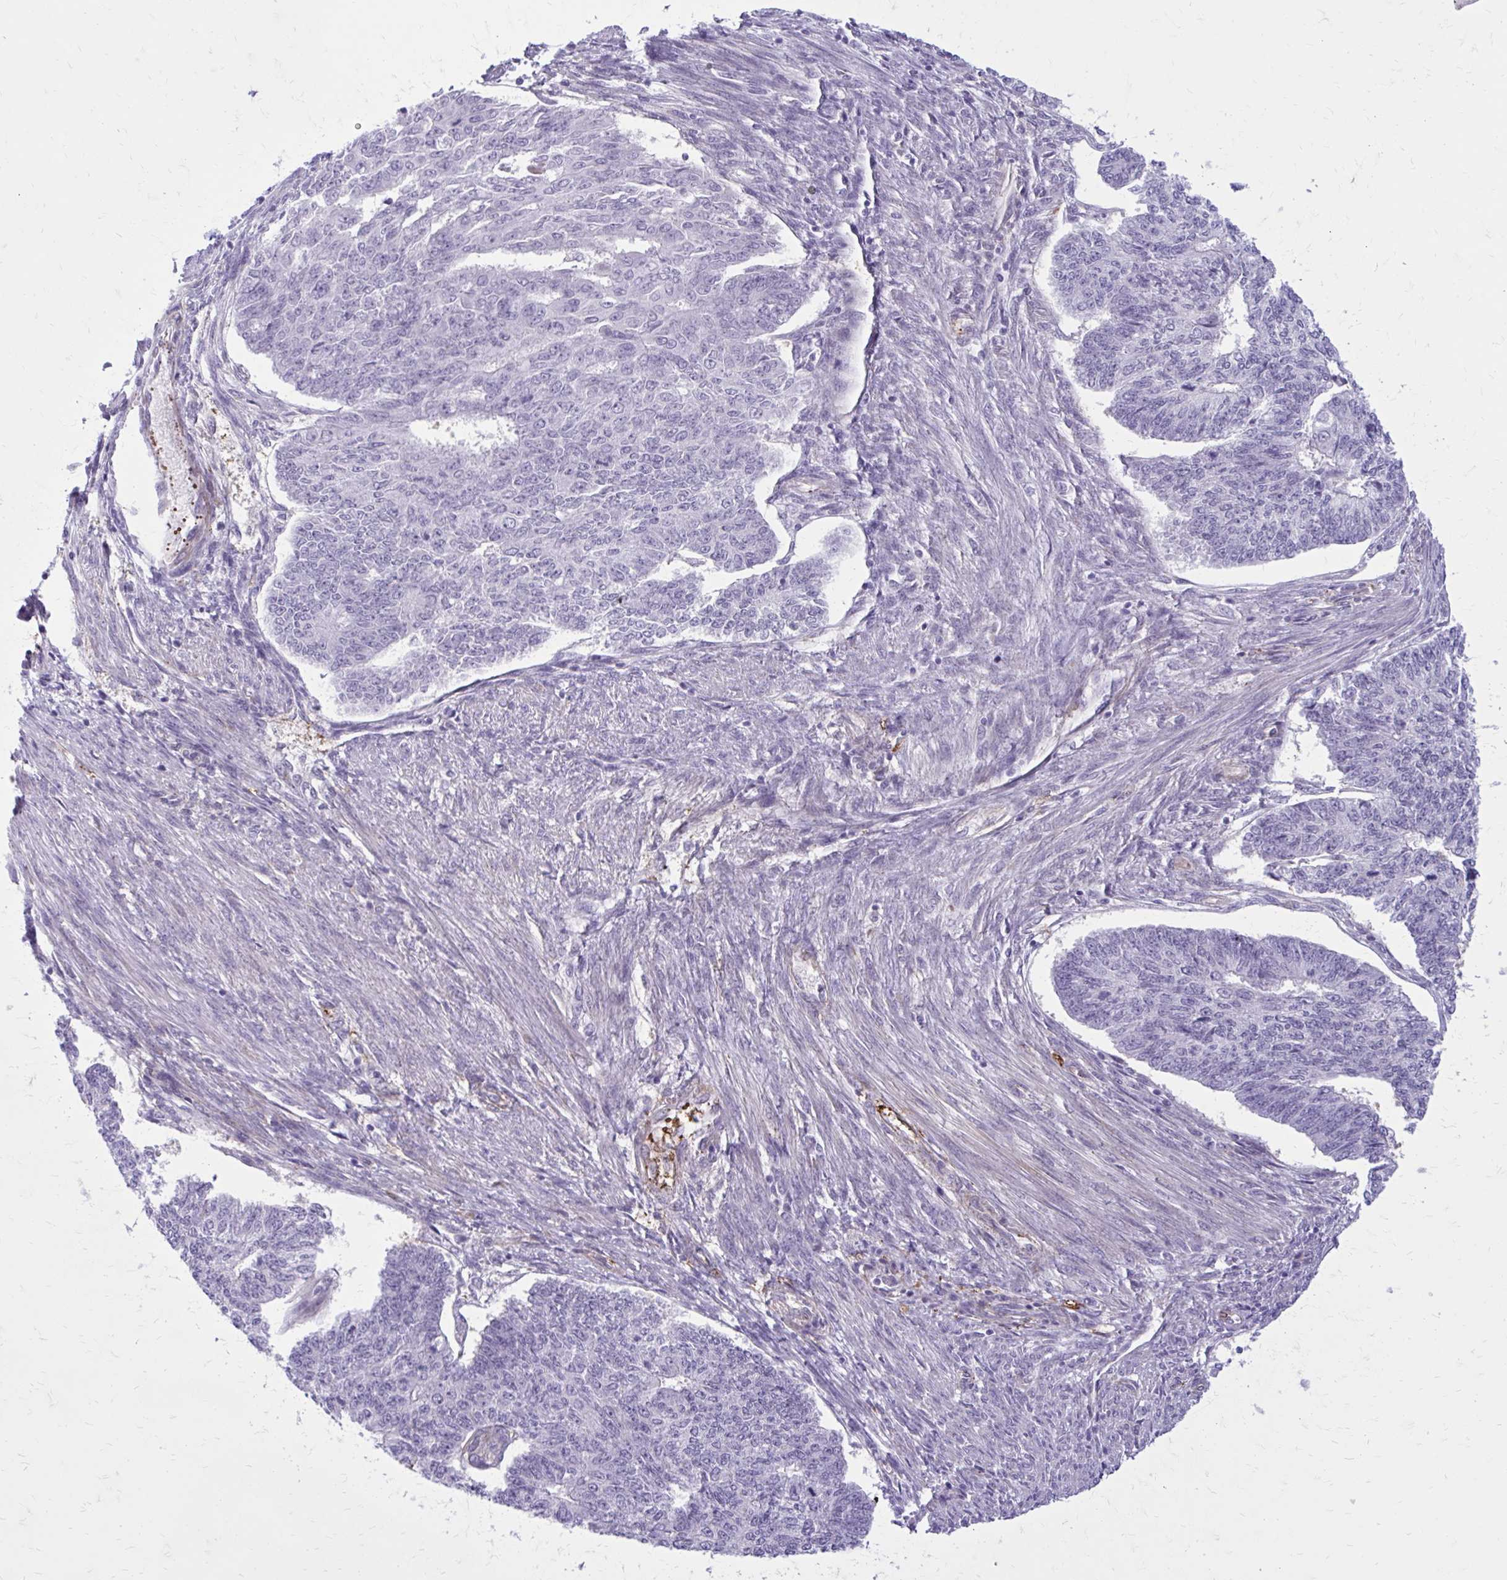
{"staining": {"intensity": "moderate", "quantity": "25%-75%", "location": "cytoplasmic/membranous"}, "tissue": "endometrial cancer", "cell_type": "Tumor cells", "image_type": "cancer", "snomed": [{"axis": "morphology", "description": "Adenocarcinoma, NOS"}, {"axis": "topography", "description": "Endometrium"}], "caption": "An immunohistochemistry (IHC) histopathology image of tumor tissue is shown. Protein staining in brown highlights moderate cytoplasmic/membranous positivity in endometrial cancer (adenocarcinoma) within tumor cells.", "gene": "BEND5", "patient": {"sex": "female", "age": 32}}